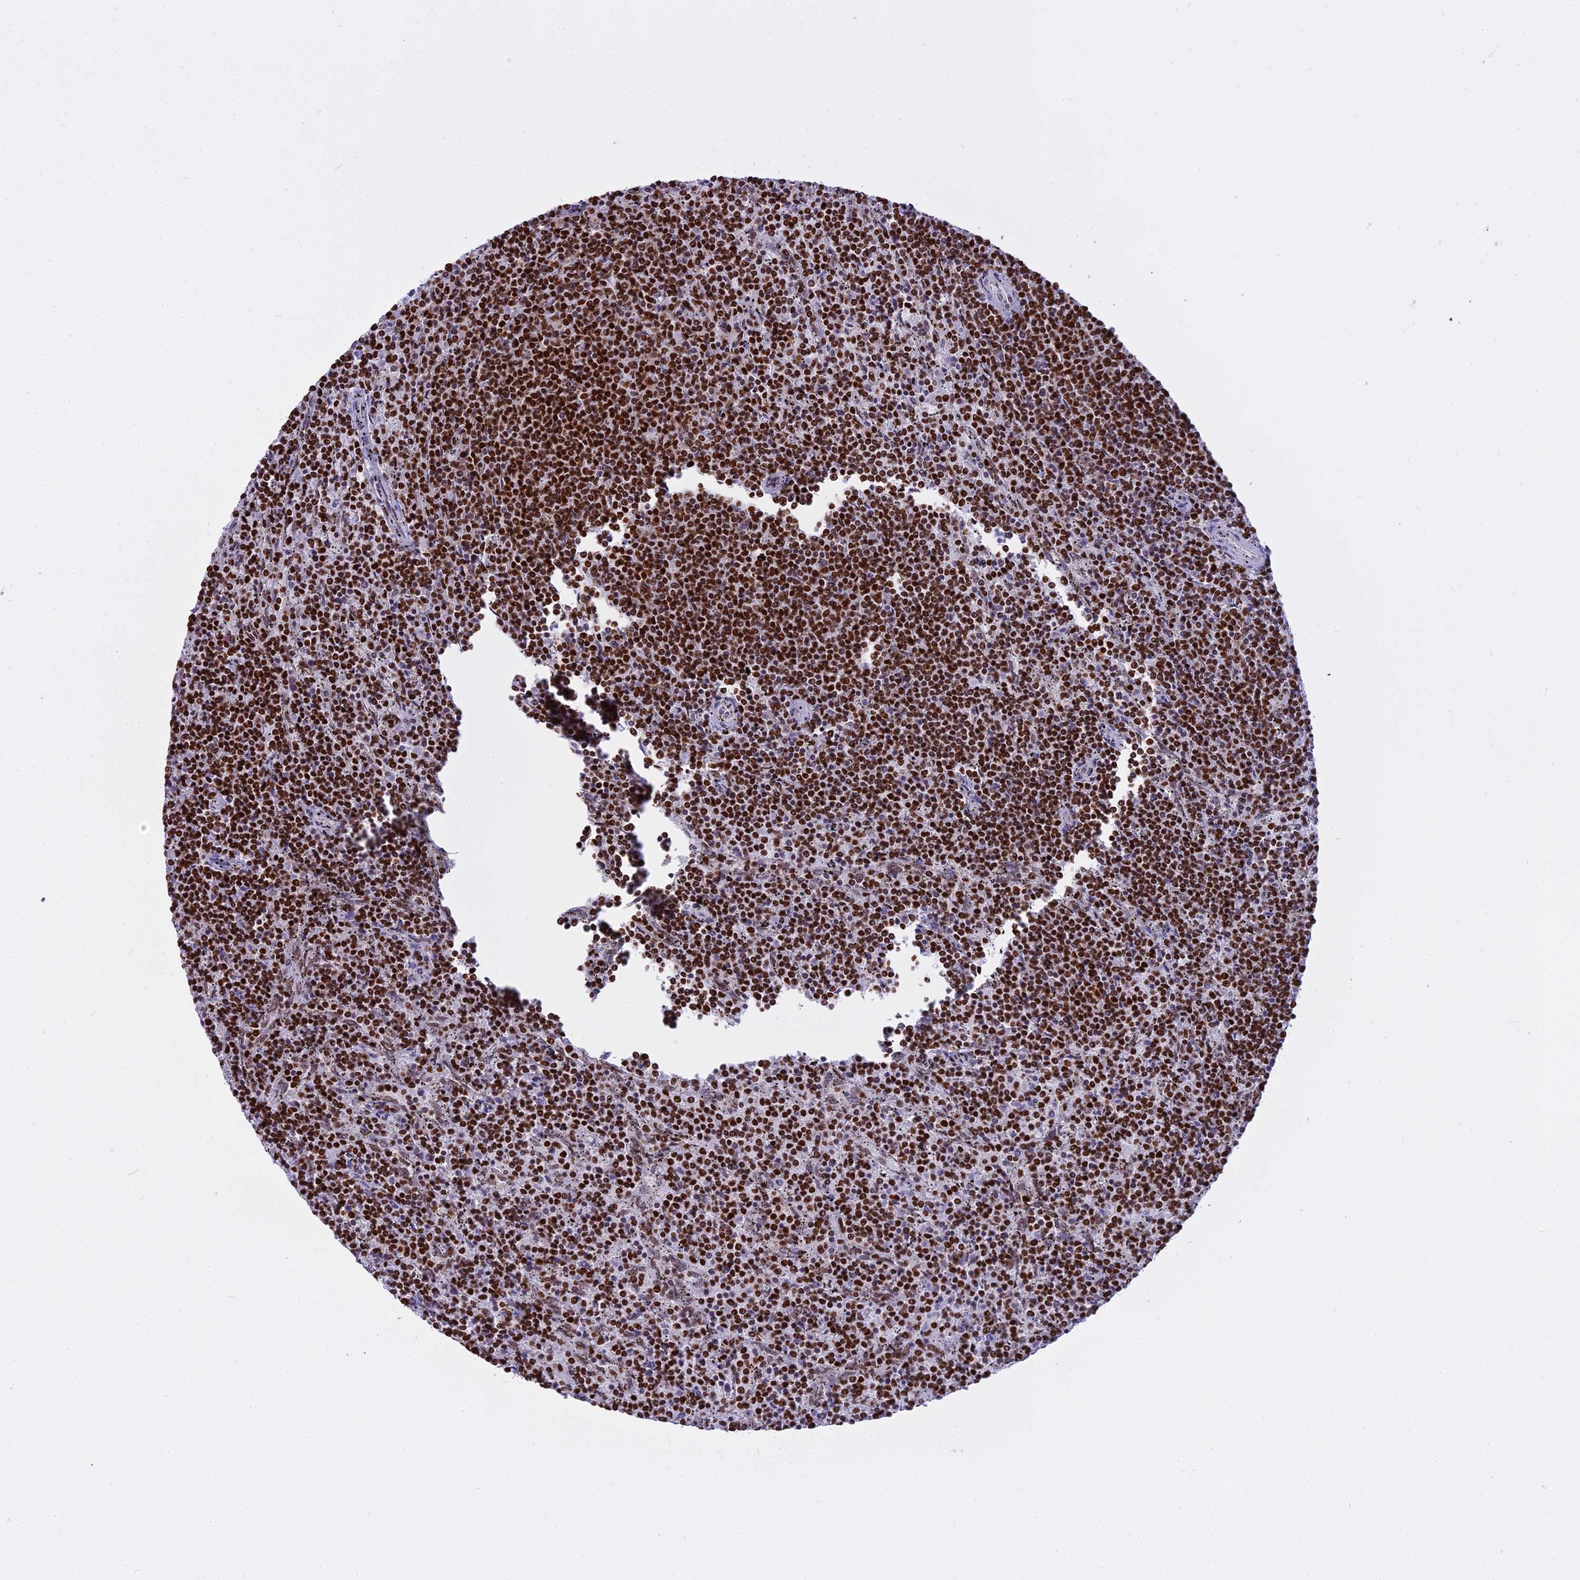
{"staining": {"intensity": "strong", "quantity": ">75%", "location": "nuclear"}, "tissue": "lymphoma", "cell_type": "Tumor cells", "image_type": "cancer", "snomed": [{"axis": "morphology", "description": "Malignant lymphoma, non-Hodgkin's type, Low grade"}, {"axis": "topography", "description": "Spleen"}], "caption": "Immunohistochemical staining of human malignant lymphoma, non-Hodgkin's type (low-grade) exhibits high levels of strong nuclear staining in approximately >75% of tumor cells.", "gene": "PARP1", "patient": {"sex": "female", "age": 50}}